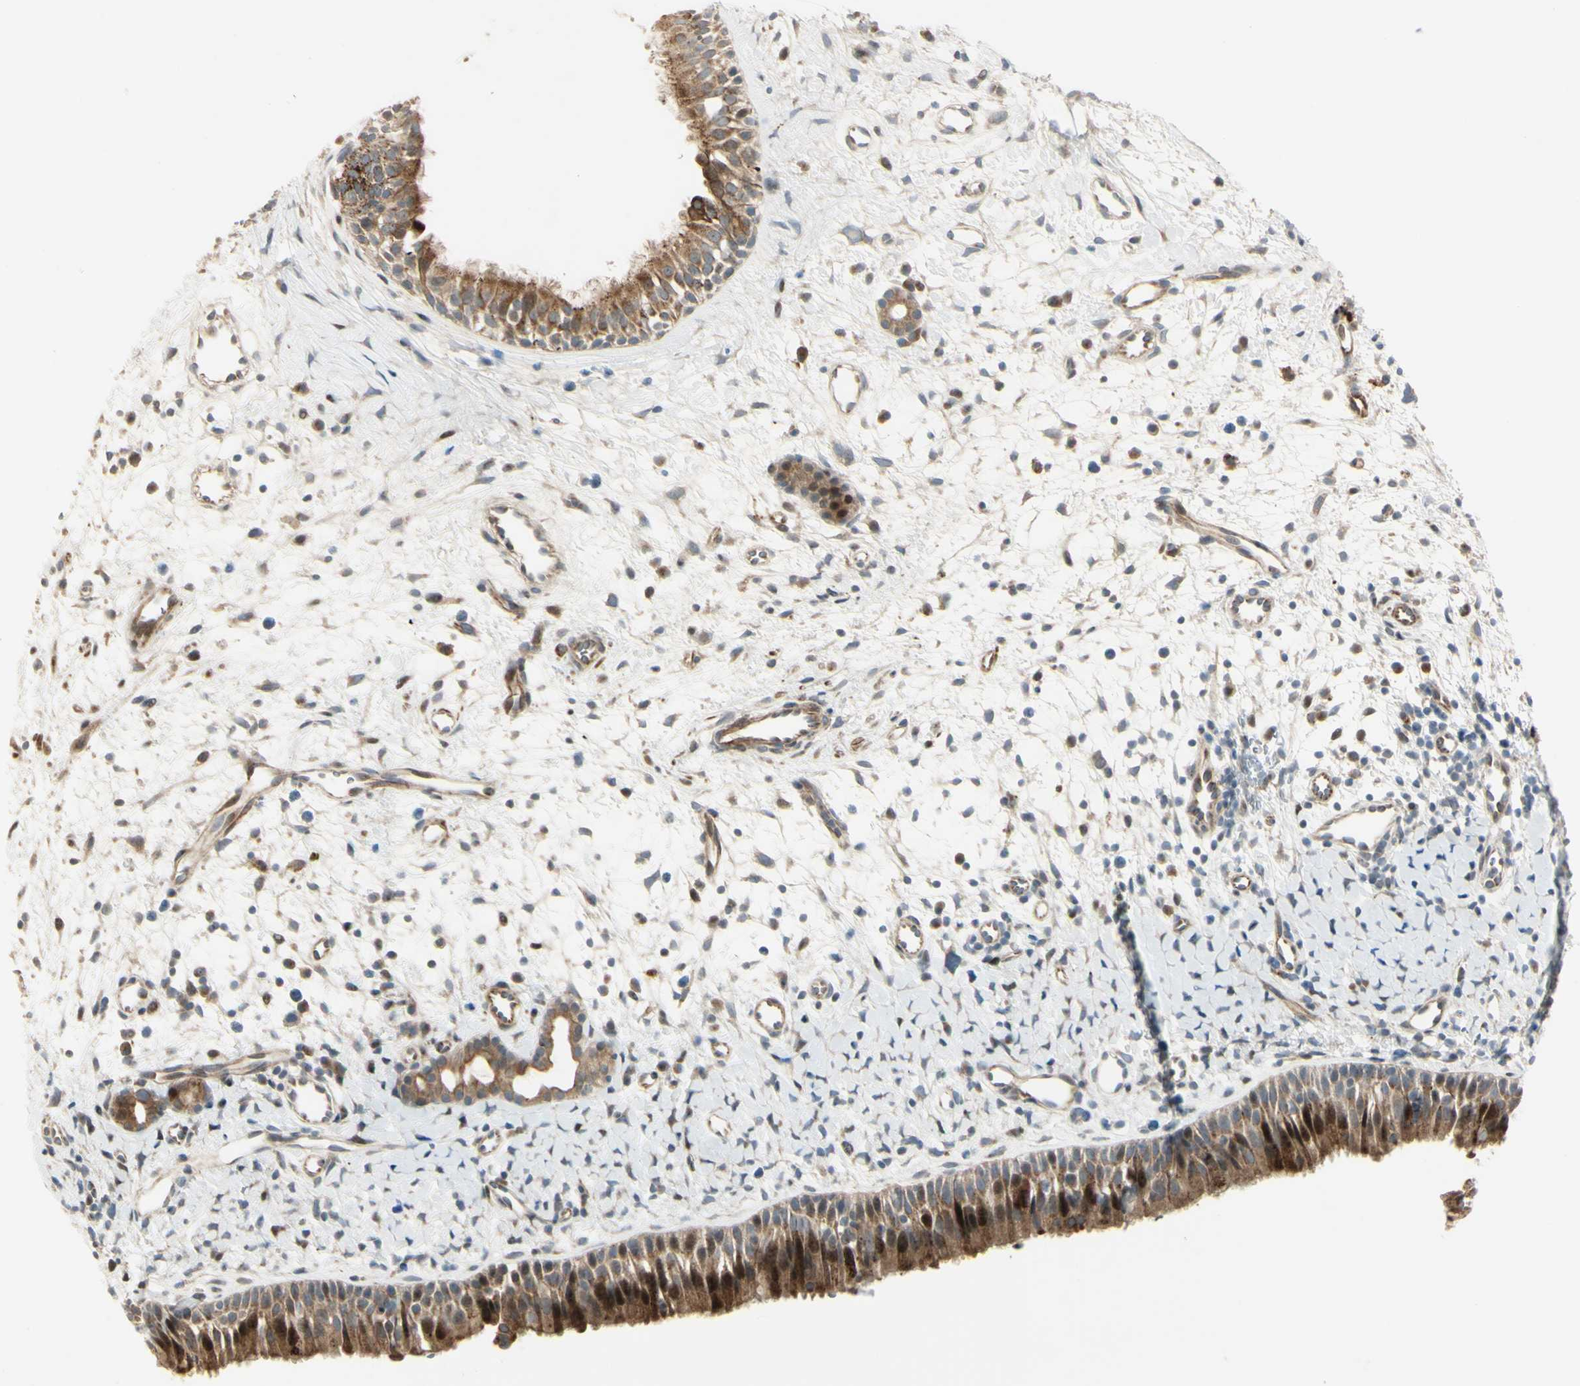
{"staining": {"intensity": "strong", "quantity": ">75%", "location": "cytoplasmic/membranous"}, "tissue": "nasopharynx", "cell_type": "Respiratory epithelial cells", "image_type": "normal", "snomed": [{"axis": "morphology", "description": "Normal tissue, NOS"}, {"axis": "topography", "description": "Nasopharynx"}], "caption": "Nasopharynx stained with a protein marker exhibits strong staining in respiratory epithelial cells.", "gene": "NDFIP1", "patient": {"sex": "male", "age": 22}}